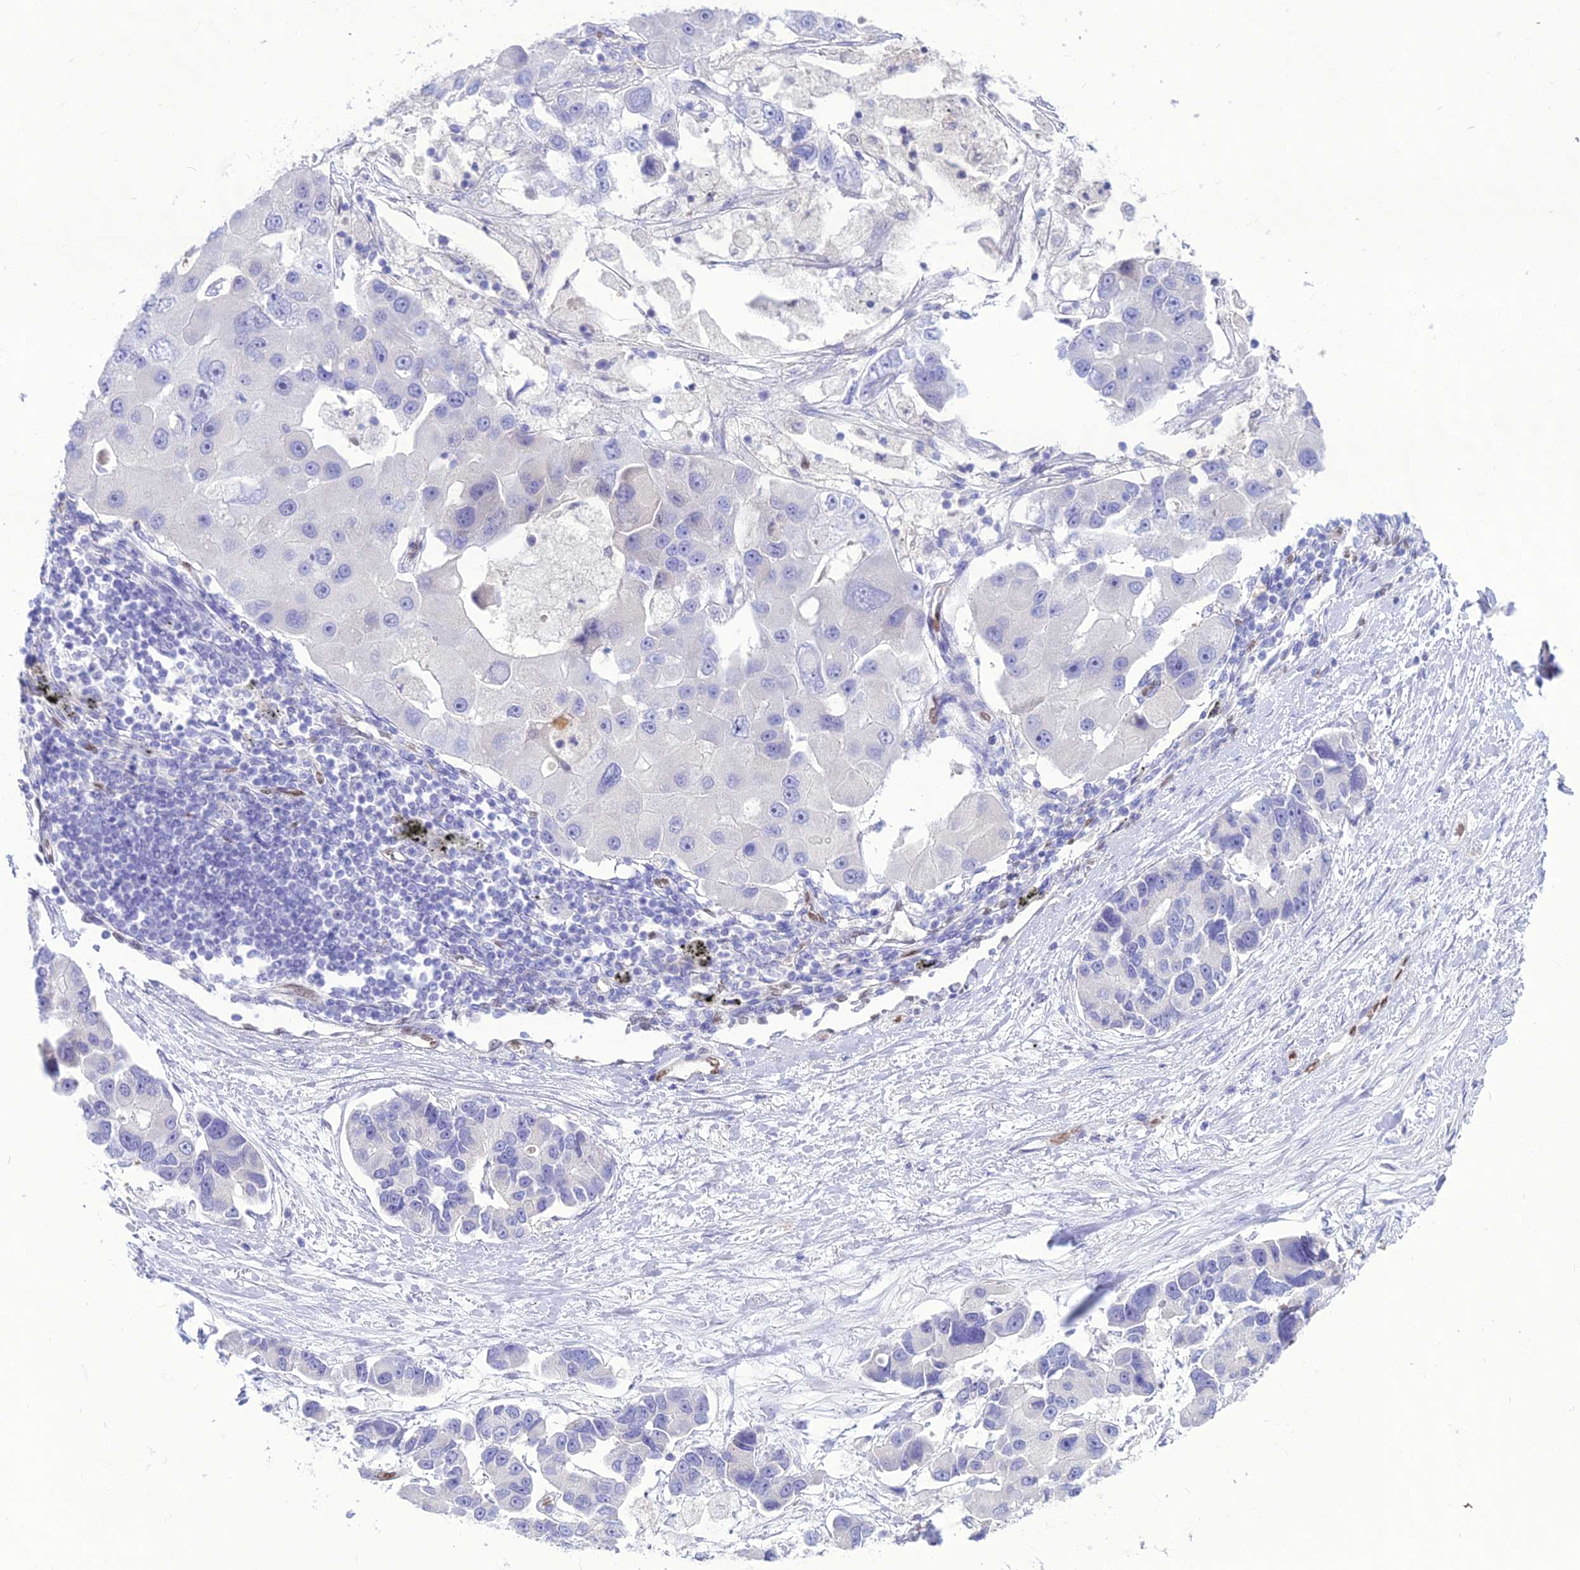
{"staining": {"intensity": "negative", "quantity": "none", "location": "none"}, "tissue": "lung cancer", "cell_type": "Tumor cells", "image_type": "cancer", "snomed": [{"axis": "morphology", "description": "Adenocarcinoma, NOS"}, {"axis": "topography", "description": "Lung"}], "caption": "Tumor cells show no significant protein positivity in lung cancer.", "gene": "NOVA2", "patient": {"sex": "female", "age": 54}}